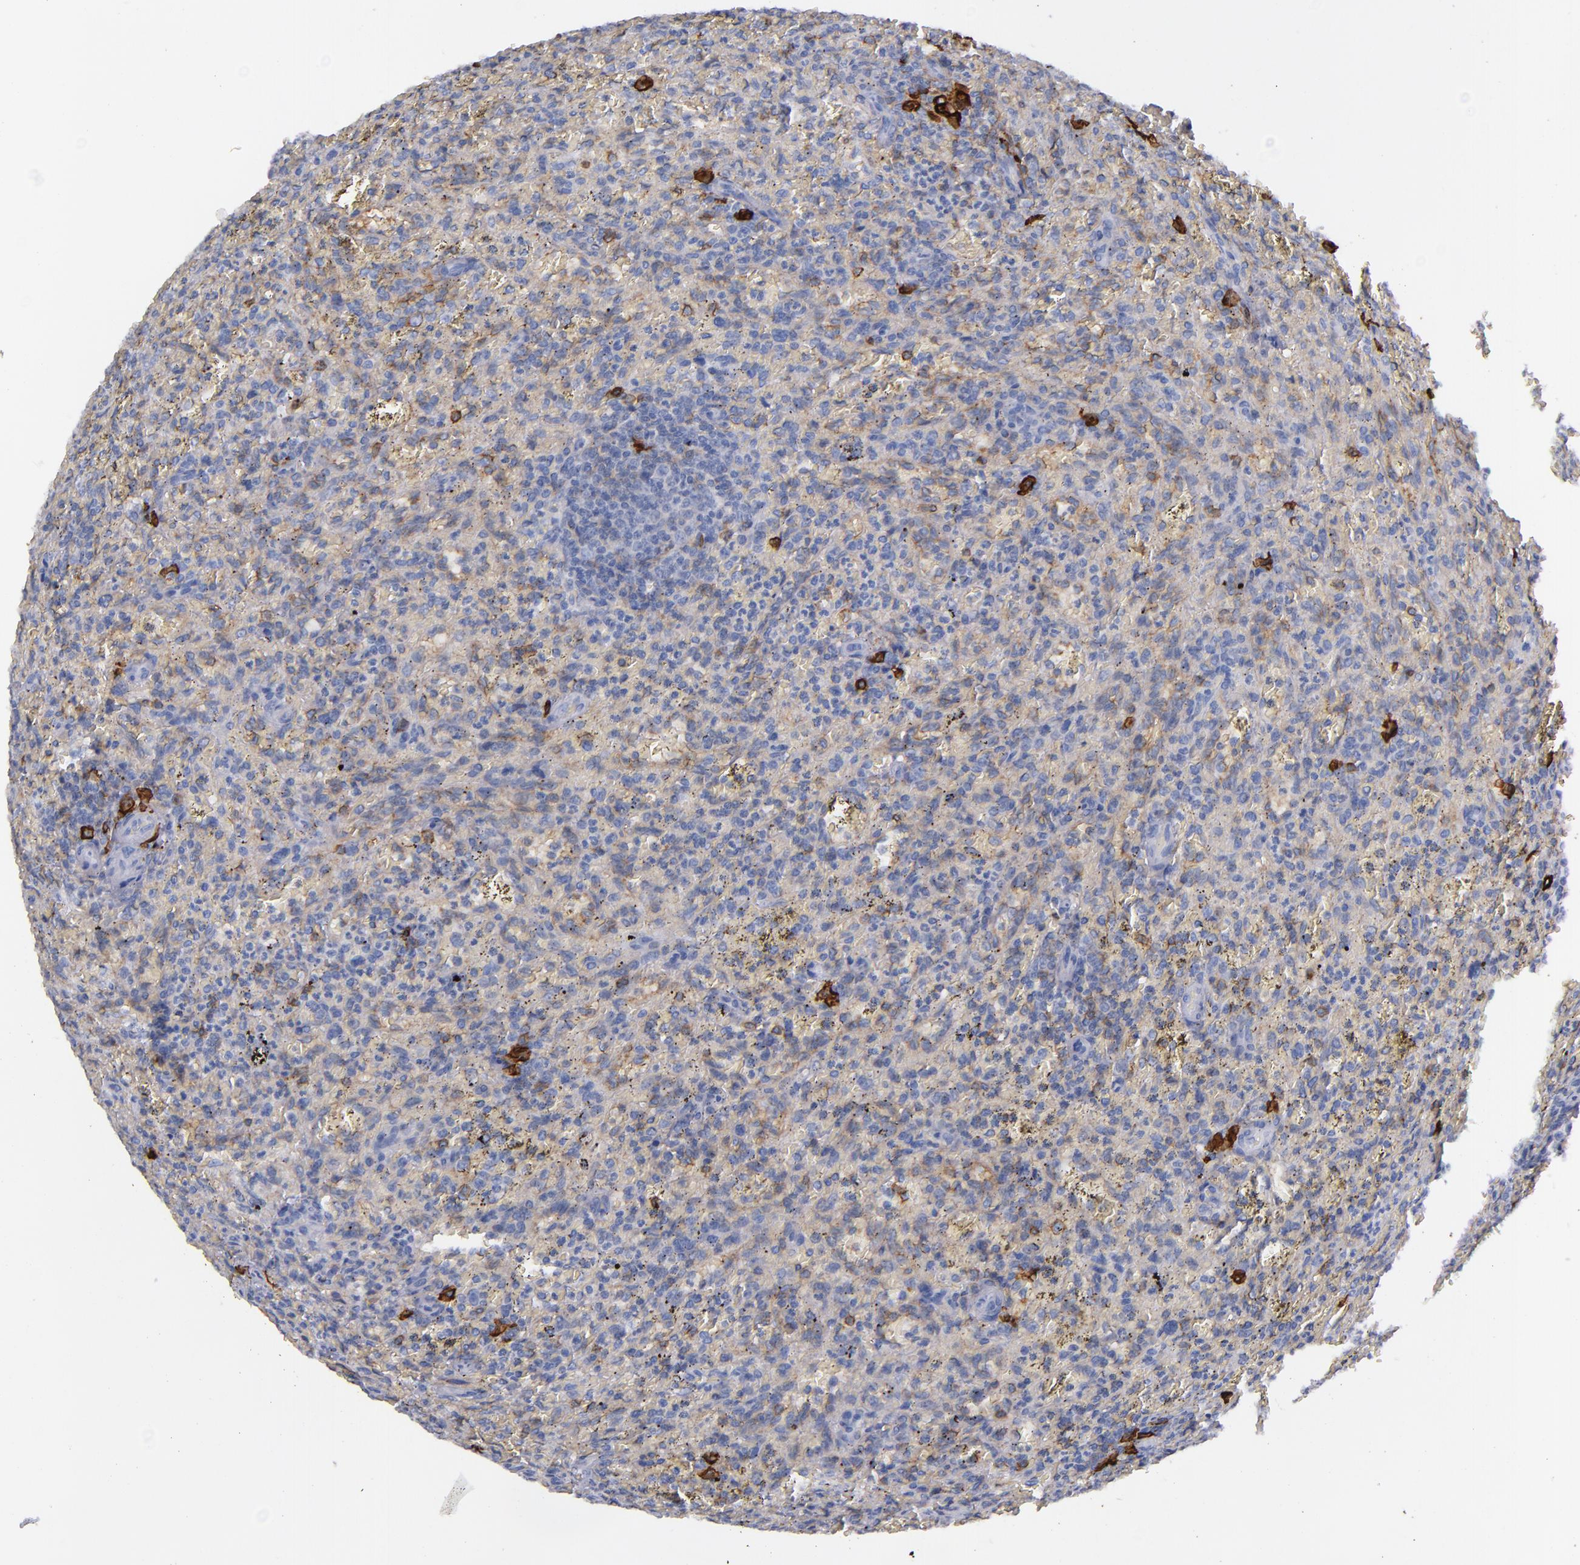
{"staining": {"intensity": "weak", "quantity": "<25%", "location": "cytoplasmic/membranous"}, "tissue": "lymphoma", "cell_type": "Tumor cells", "image_type": "cancer", "snomed": [{"axis": "morphology", "description": "Malignant lymphoma, non-Hodgkin's type, Low grade"}, {"axis": "topography", "description": "Spleen"}], "caption": "Protein analysis of low-grade malignant lymphoma, non-Hodgkin's type displays no significant expression in tumor cells.", "gene": "CD38", "patient": {"sex": "female", "age": 64}}